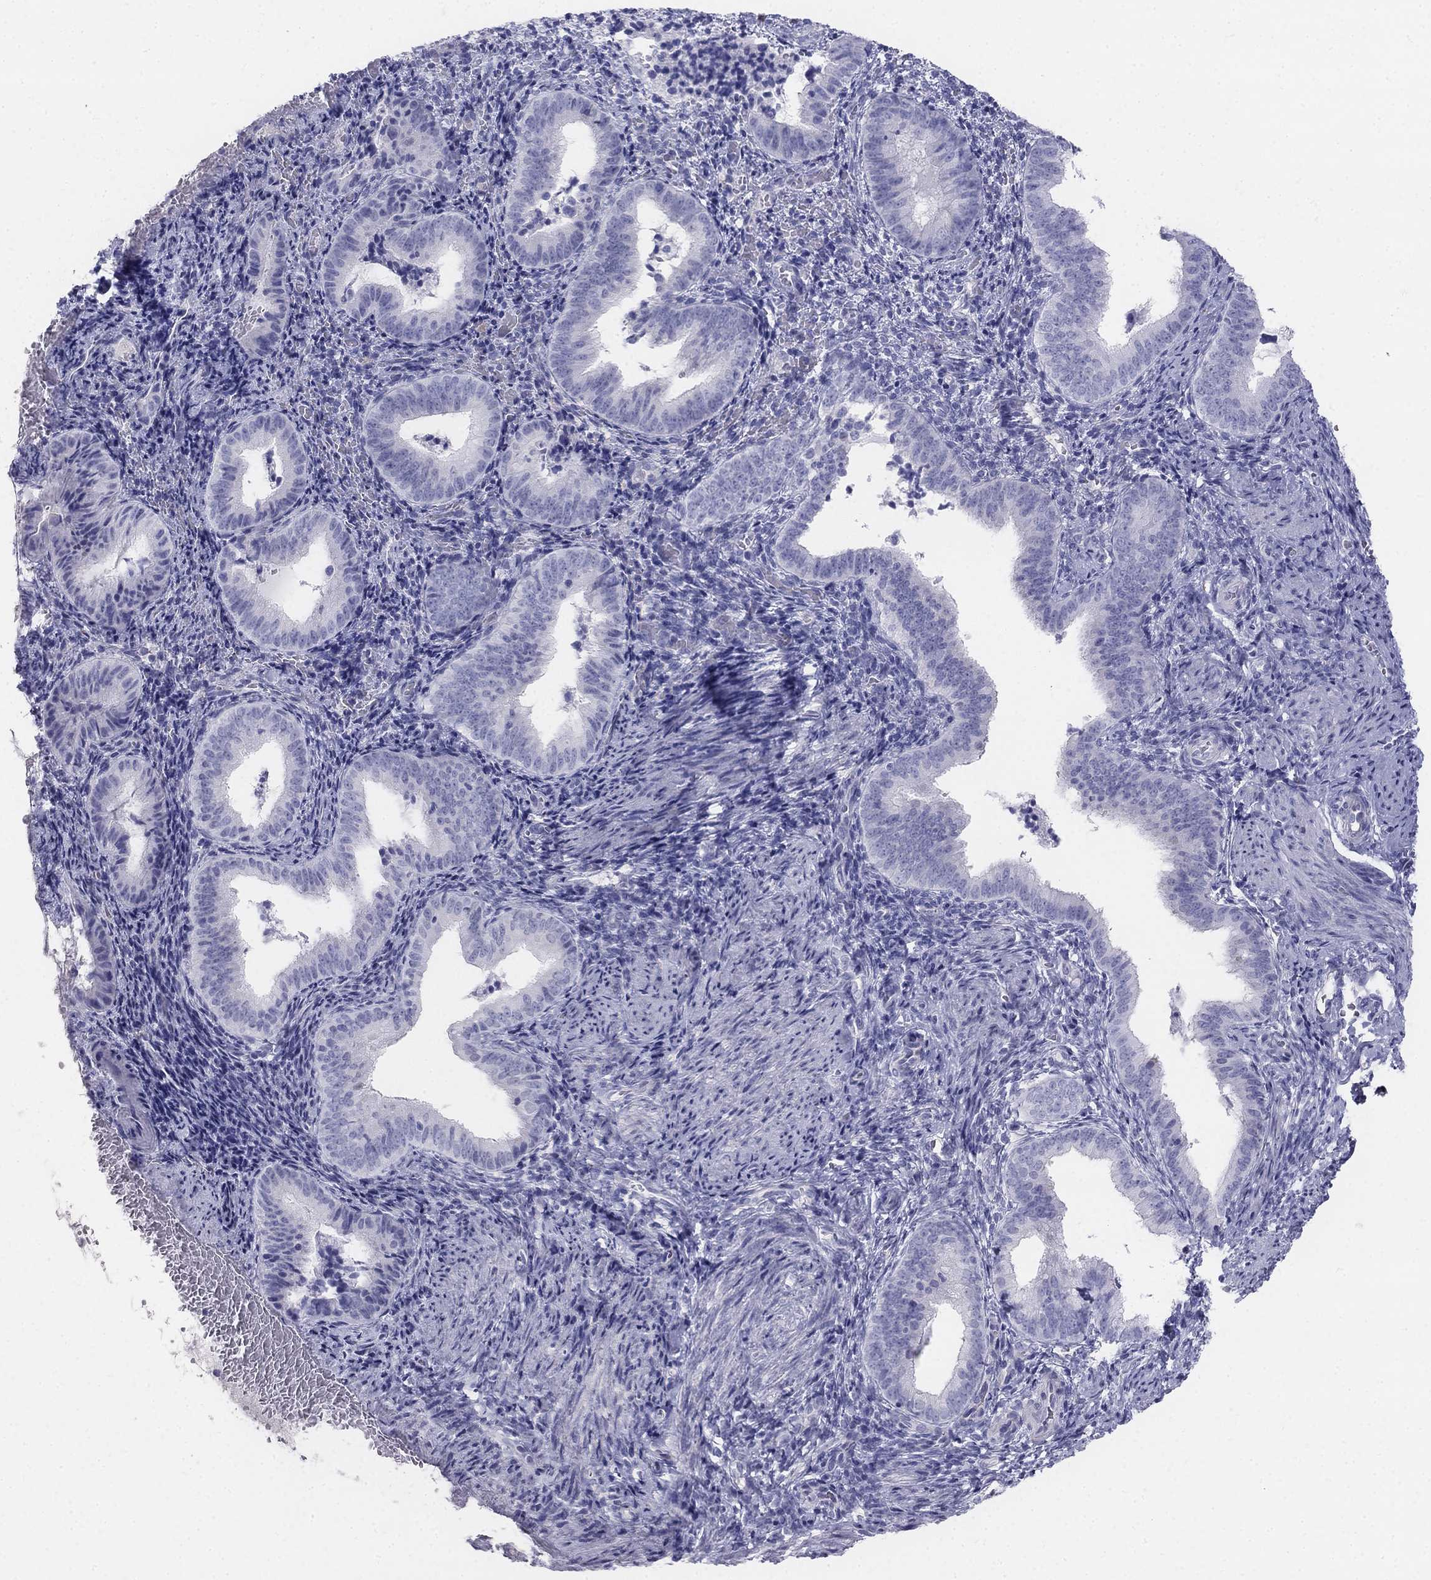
{"staining": {"intensity": "negative", "quantity": "none", "location": "none"}, "tissue": "endometrium", "cell_type": "Cells in endometrial stroma", "image_type": "normal", "snomed": [{"axis": "morphology", "description": "Normal tissue, NOS"}, {"axis": "topography", "description": "Endometrium"}], "caption": "DAB (3,3'-diaminobenzidine) immunohistochemical staining of benign endometrium shows no significant positivity in cells in endometrial stroma. (Brightfield microscopy of DAB (3,3'-diaminobenzidine) immunohistochemistry at high magnification).", "gene": "ALOXE3", "patient": {"sex": "female", "age": 42}}